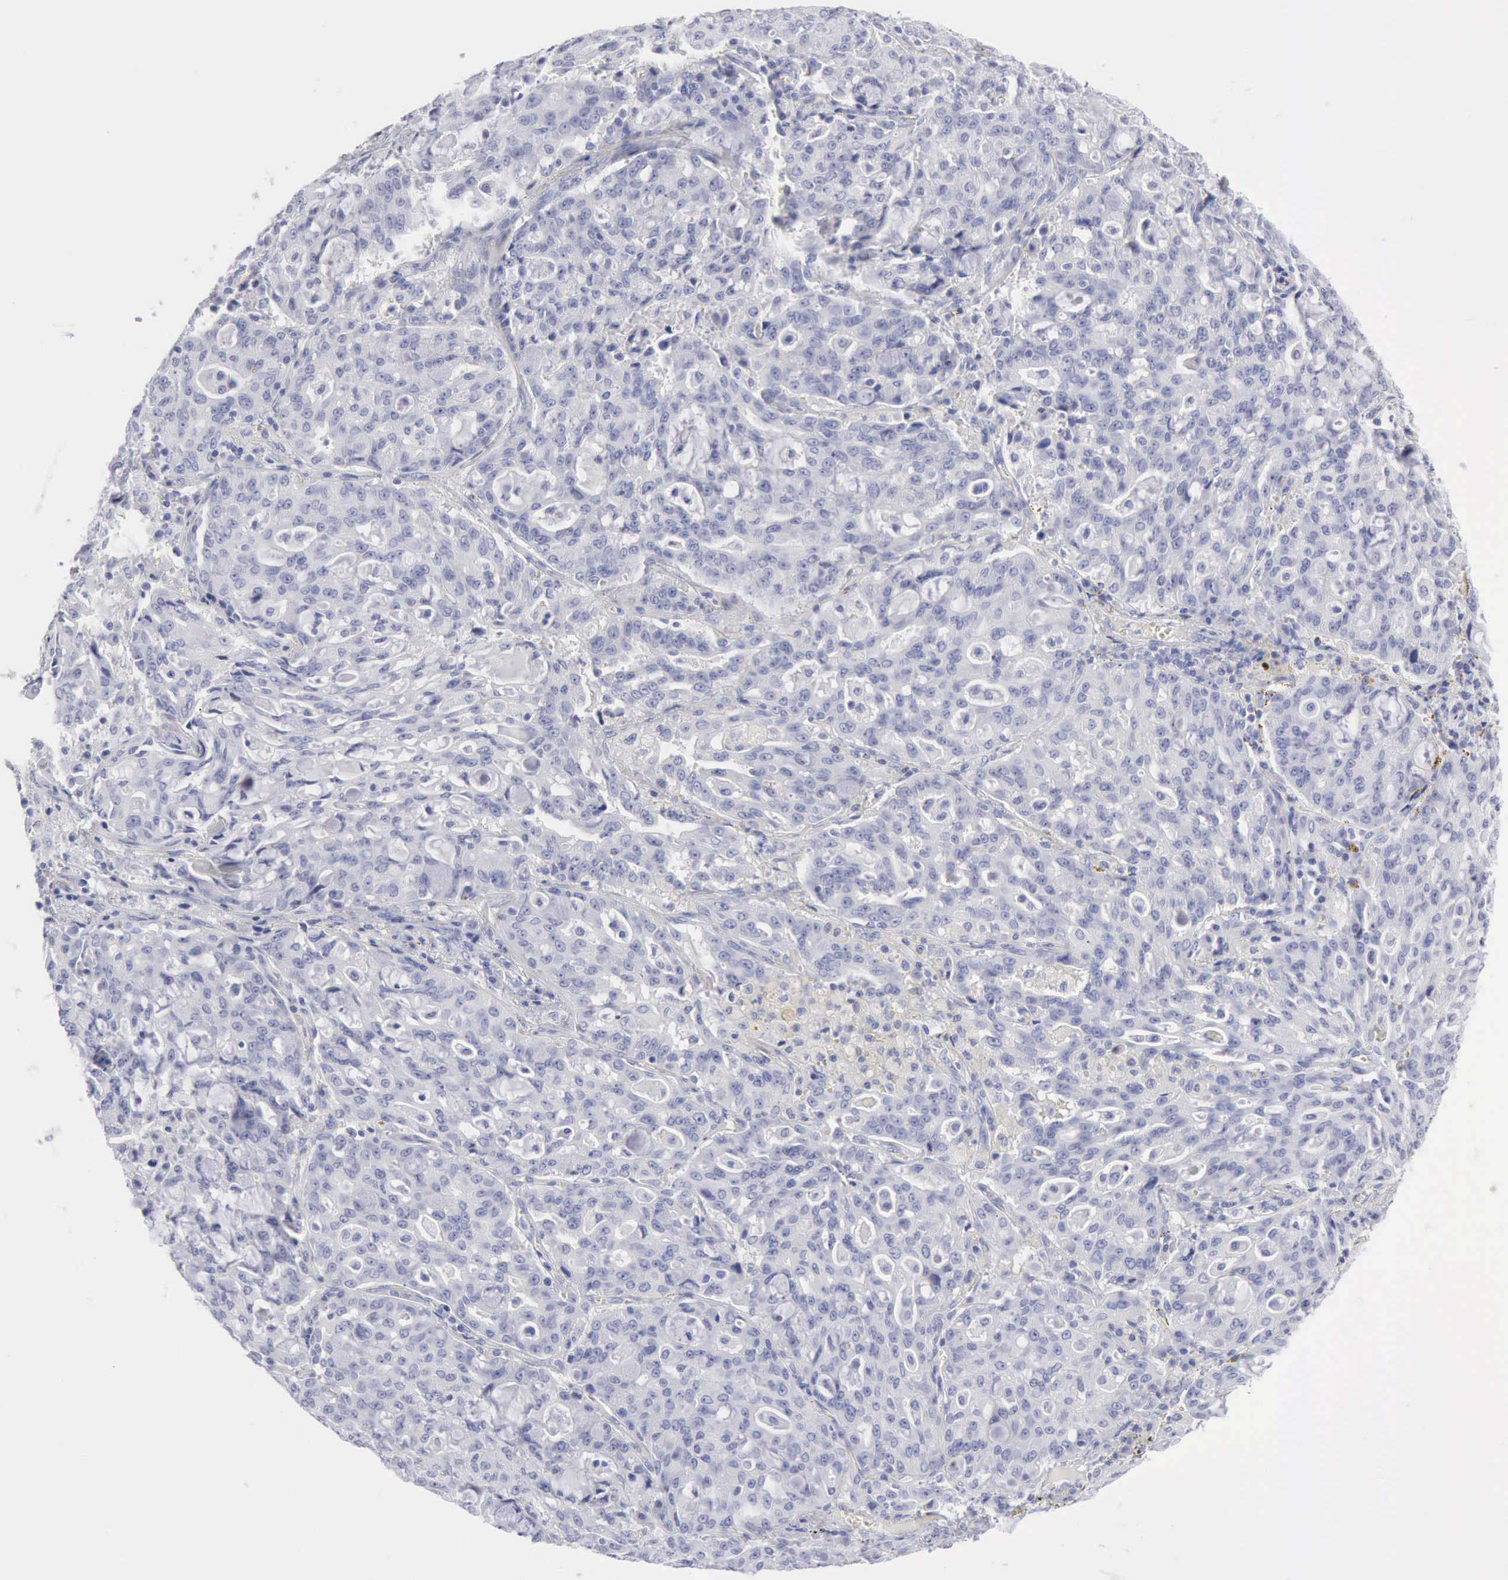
{"staining": {"intensity": "negative", "quantity": "none", "location": "none"}, "tissue": "lung cancer", "cell_type": "Tumor cells", "image_type": "cancer", "snomed": [{"axis": "morphology", "description": "Adenocarcinoma, NOS"}, {"axis": "topography", "description": "Lung"}], "caption": "Immunohistochemical staining of lung cancer reveals no significant staining in tumor cells. The staining is performed using DAB (3,3'-diaminobenzidine) brown chromogen with nuclei counter-stained in using hematoxylin.", "gene": "KRT5", "patient": {"sex": "female", "age": 44}}